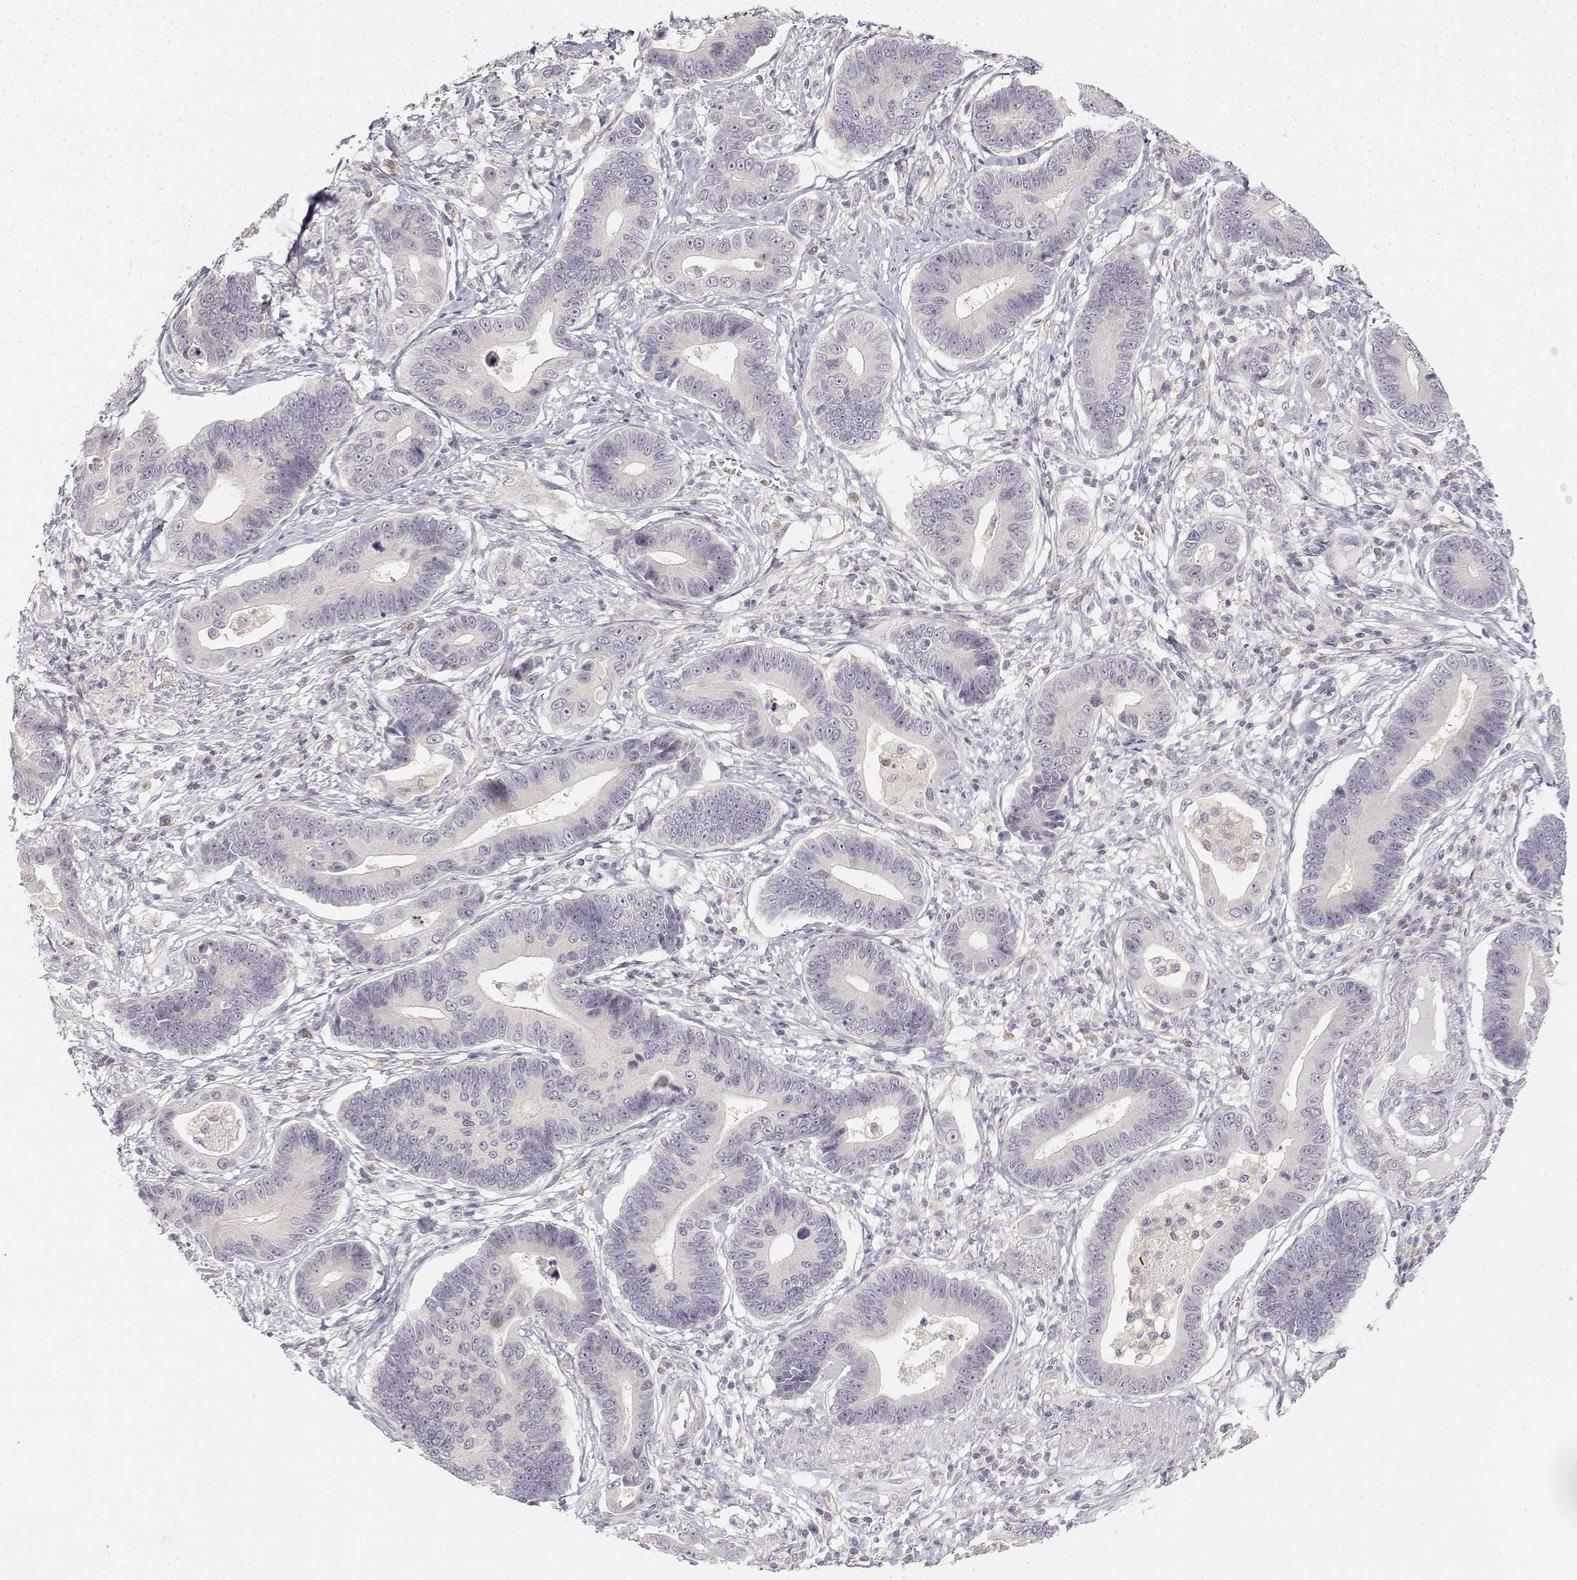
{"staining": {"intensity": "negative", "quantity": "none", "location": "none"}, "tissue": "stomach cancer", "cell_type": "Tumor cells", "image_type": "cancer", "snomed": [{"axis": "morphology", "description": "Adenocarcinoma, NOS"}, {"axis": "topography", "description": "Stomach"}], "caption": "An IHC image of stomach cancer is shown. There is no staining in tumor cells of stomach cancer.", "gene": "GLIPR1L2", "patient": {"sex": "male", "age": 84}}